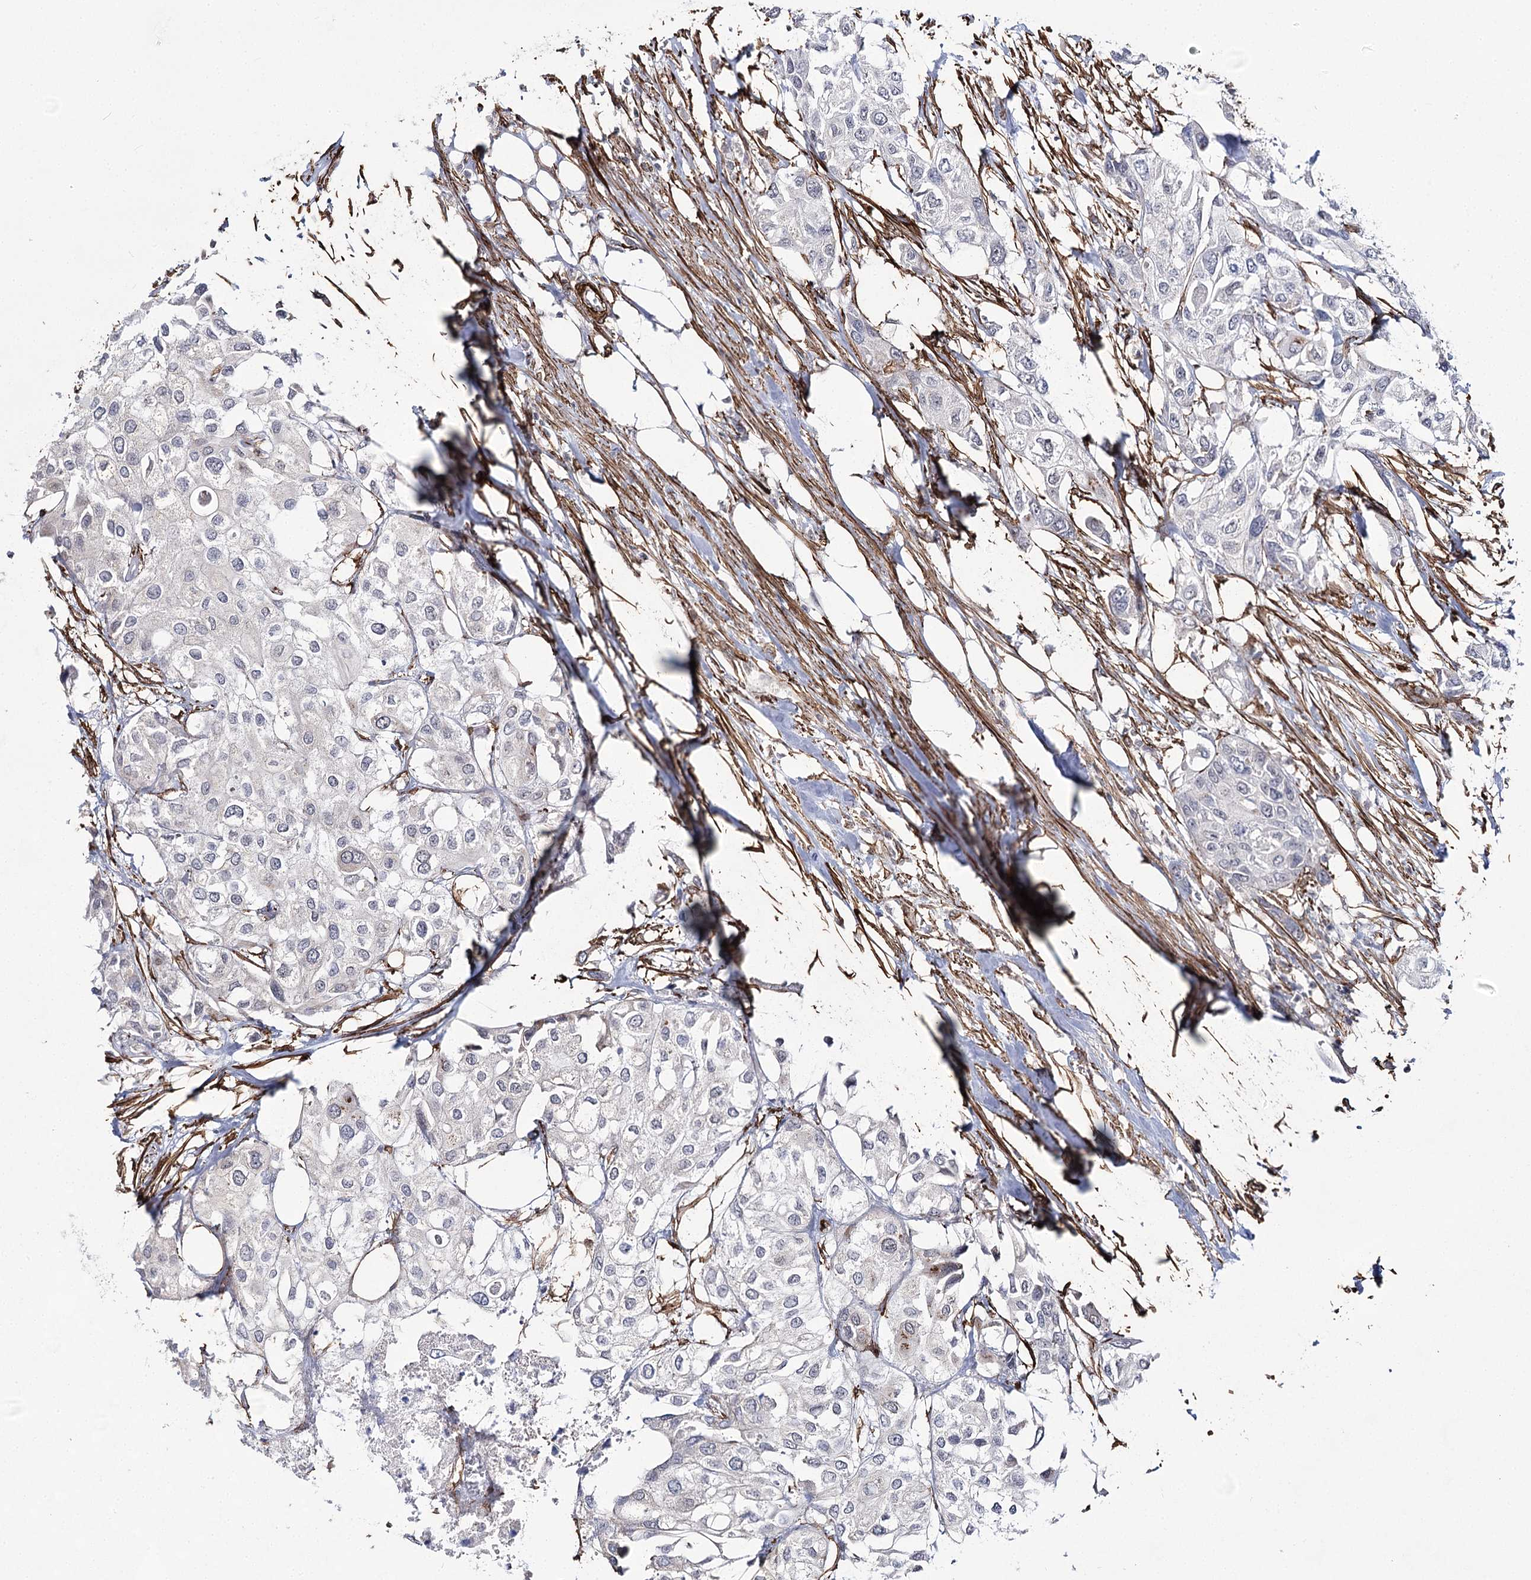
{"staining": {"intensity": "negative", "quantity": "none", "location": "none"}, "tissue": "urothelial cancer", "cell_type": "Tumor cells", "image_type": "cancer", "snomed": [{"axis": "morphology", "description": "Urothelial carcinoma, High grade"}, {"axis": "topography", "description": "Urinary bladder"}], "caption": "Tumor cells are negative for brown protein staining in high-grade urothelial carcinoma.", "gene": "CWF19L1", "patient": {"sex": "male", "age": 64}}